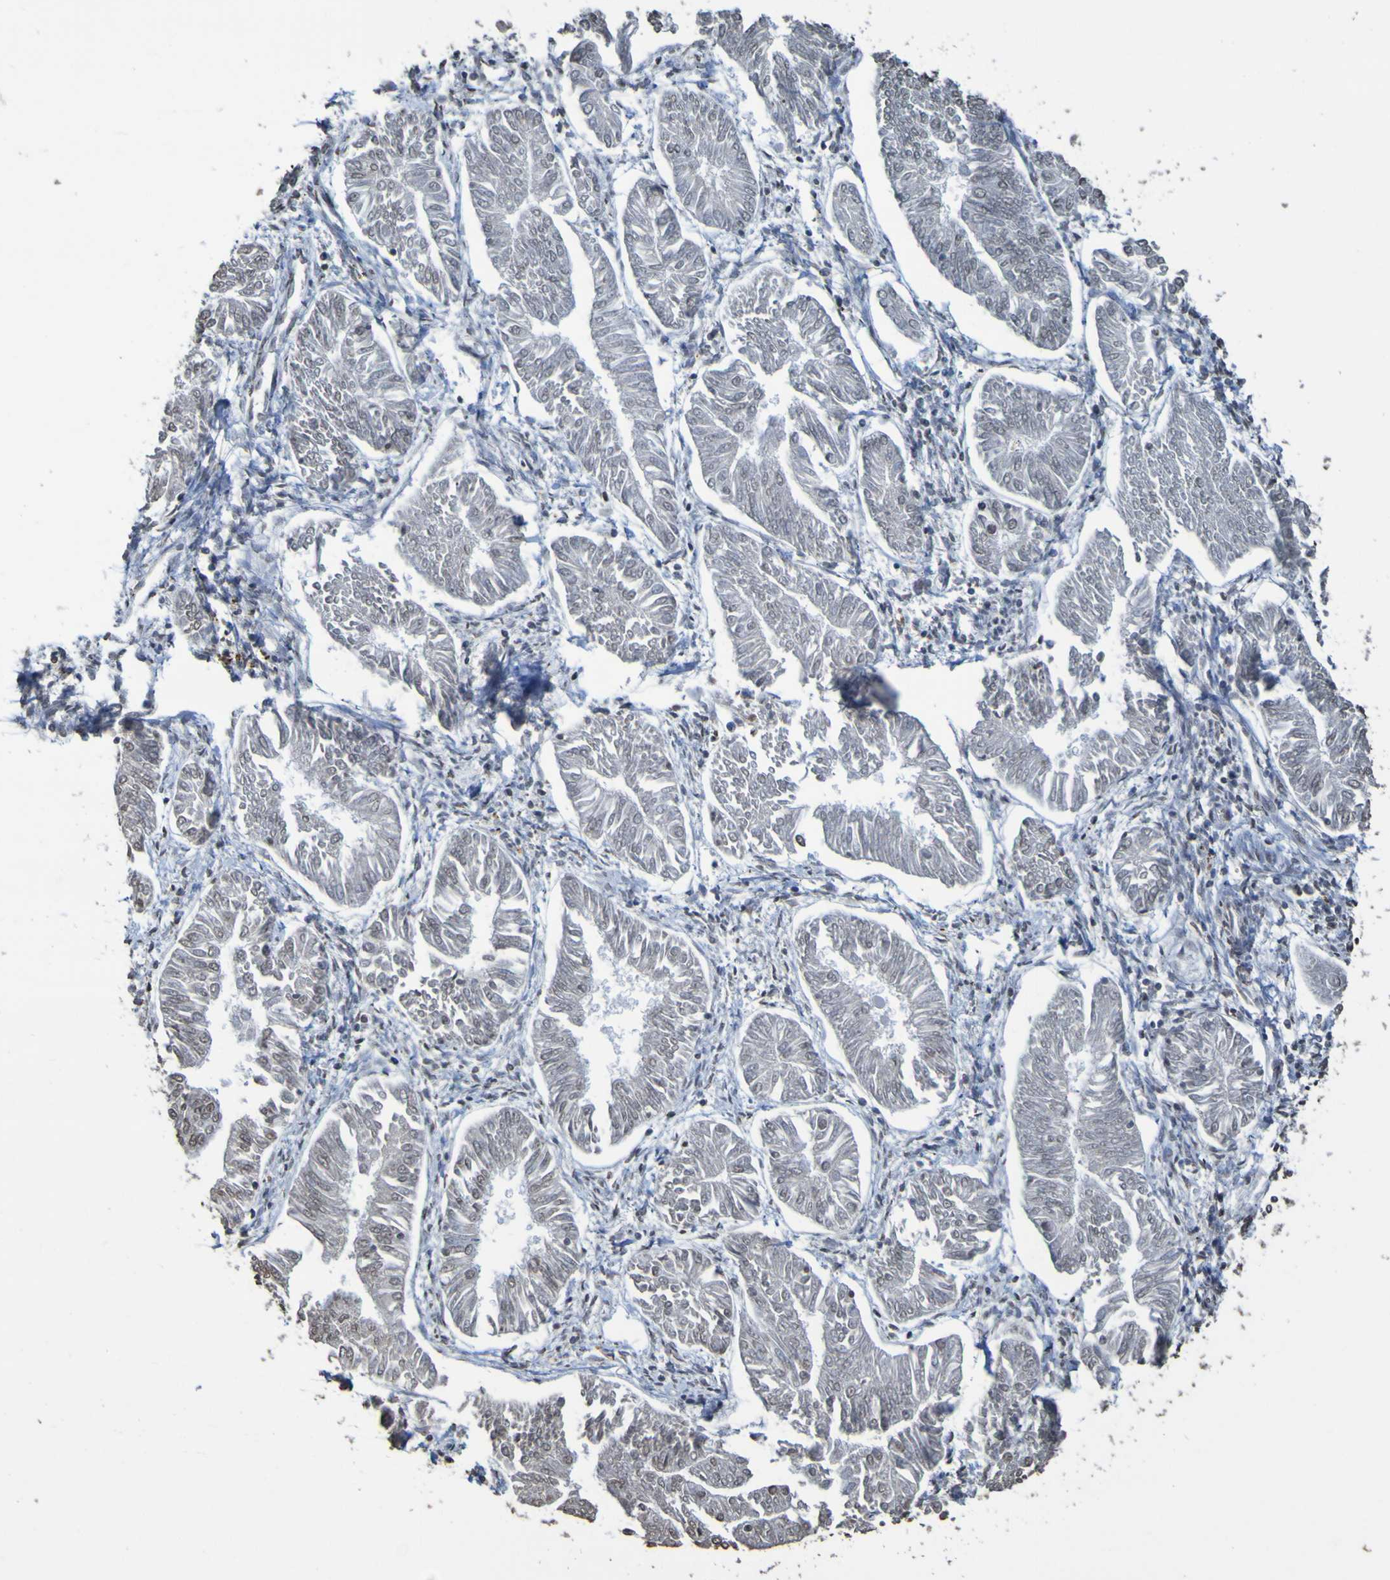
{"staining": {"intensity": "negative", "quantity": "none", "location": "none"}, "tissue": "endometrial cancer", "cell_type": "Tumor cells", "image_type": "cancer", "snomed": [{"axis": "morphology", "description": "Adenocarcinoma, NOS"}, {"axis": "topography", "description": "Endometrium"}], "caption": "Adenocarcinoma (endometrial) was stained to show a protein in brown. There is no significant positivity in tumor cells.", "gene": "ALKBH2", "patient": {"sex": "female", "age": 53}}